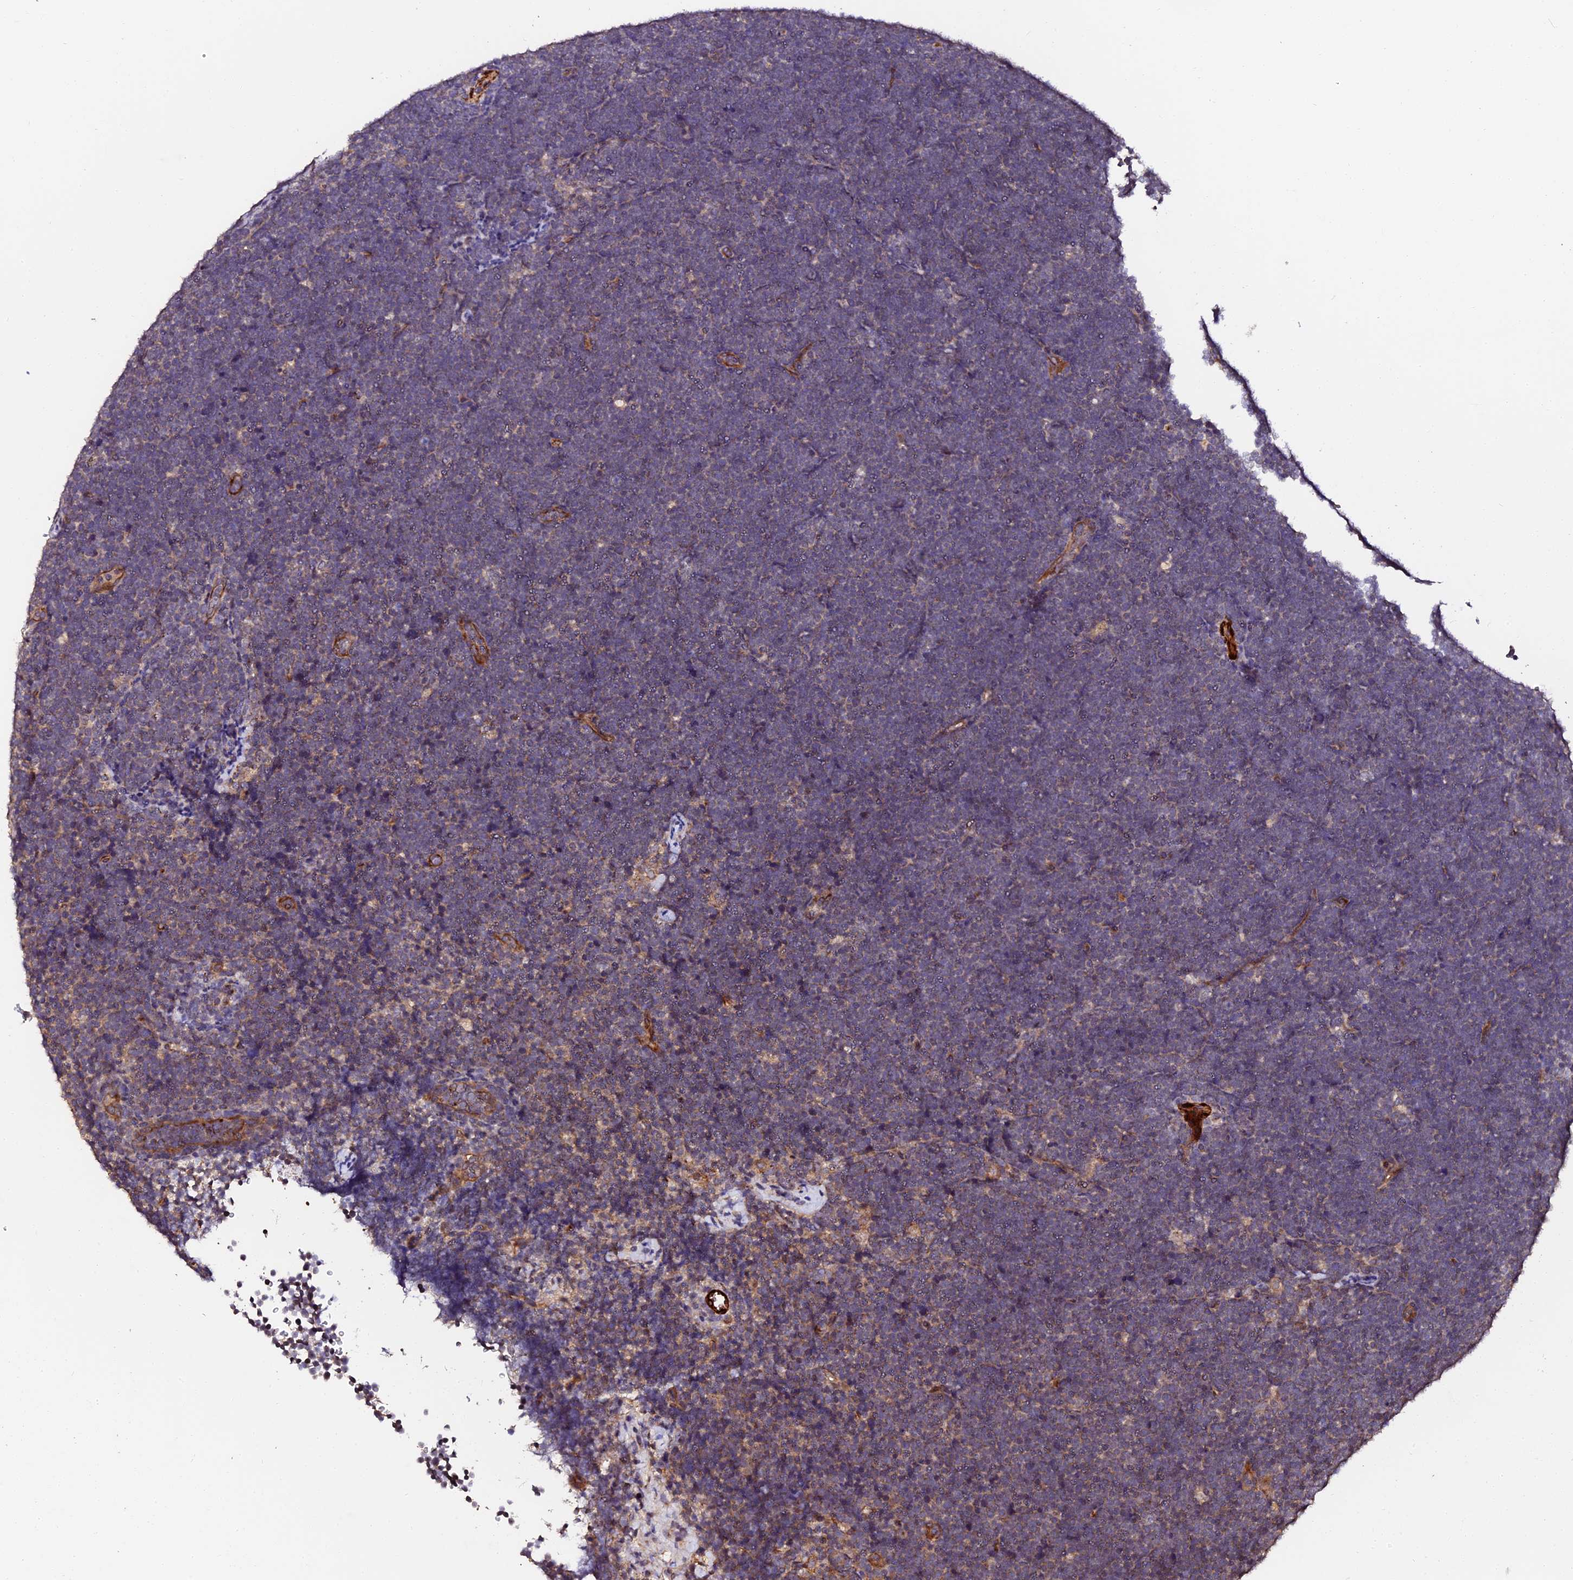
{"staining": {"intensity": "weak", "quantity": "<25%", "location": "cytoplasmic/membranous"}, "tissue": "lymphoma", "cell_type": "Tumor cells", "image_type": "cancer", "snomed": [{"axis": "morphology", "description": "Malignant lymphoma, non-Hodgkin's type, High grade"}, {"axis": "topography", "description": "Lymph node"}], "caption": "IHC of human malignant lymphoma, non-Hodgkin's type (high-grade) demonstrates no staining in tumor cells.", "gene": "TDO2", "patient": {"sex": "male", "age": 13}}